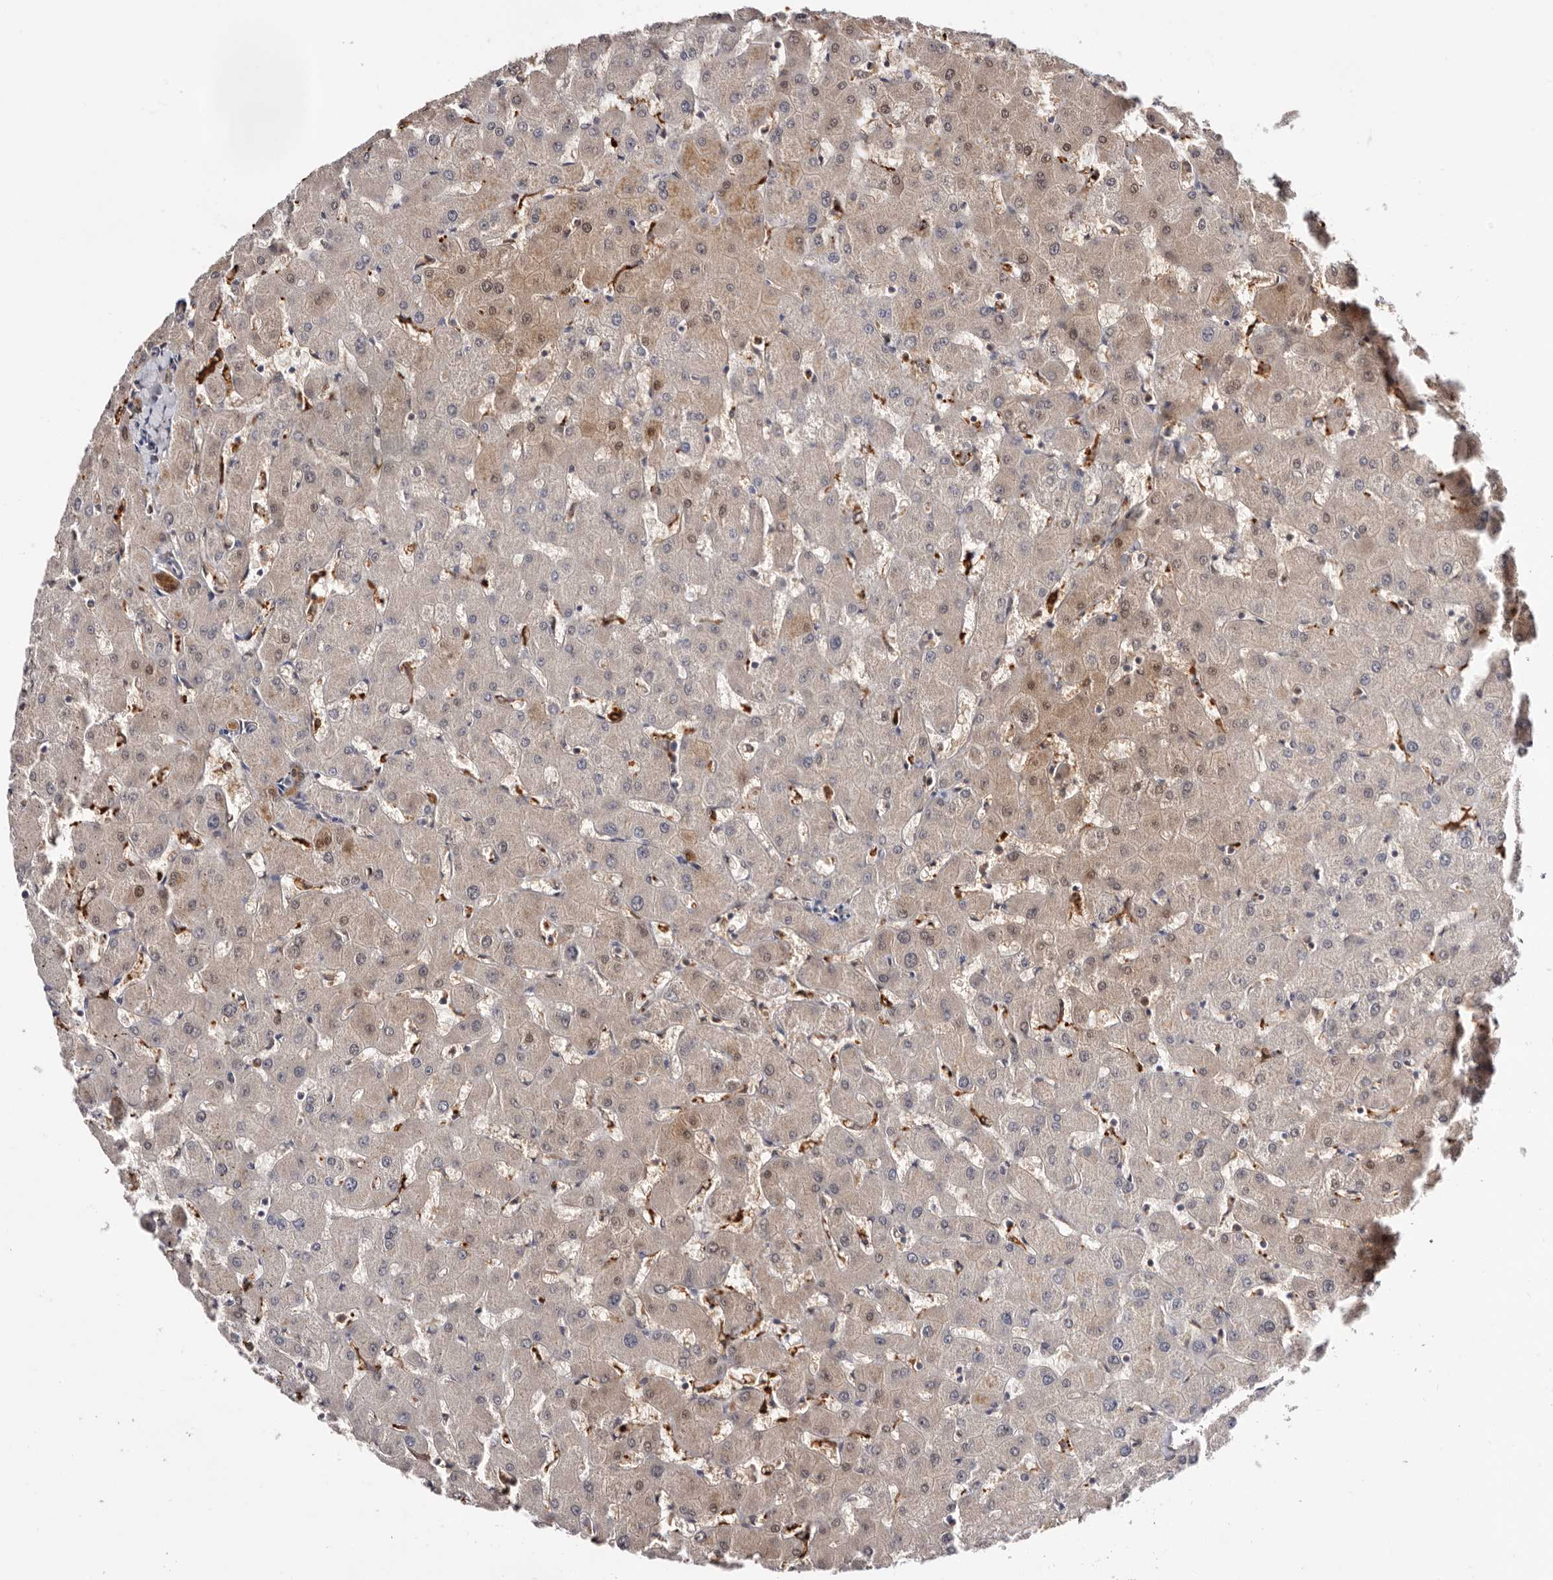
{"staining": {"intensity": "moderate", "quantity": ">75%", "location": "cytoplasmic/membranous"}, "tissue": "liver", "cell_type": "Cholangiocytes", "image_type": "normal", "snomed": [{"axis": "morphology", "description": "Normal tissue, NOS"}, {"axis": "topography", "description": "Liver"}], "caption": "Protein staining shows moderate cytoplasmic/membranous staining in approximately >75% of cholangiocytes in normal liver. The staining was performed using DAB, with brown indicating positive protein expression. Nuclei are stained blue with hematoxylin.", "gene": "TP53I3", "patient": {"sex": "female", "age": 63}}